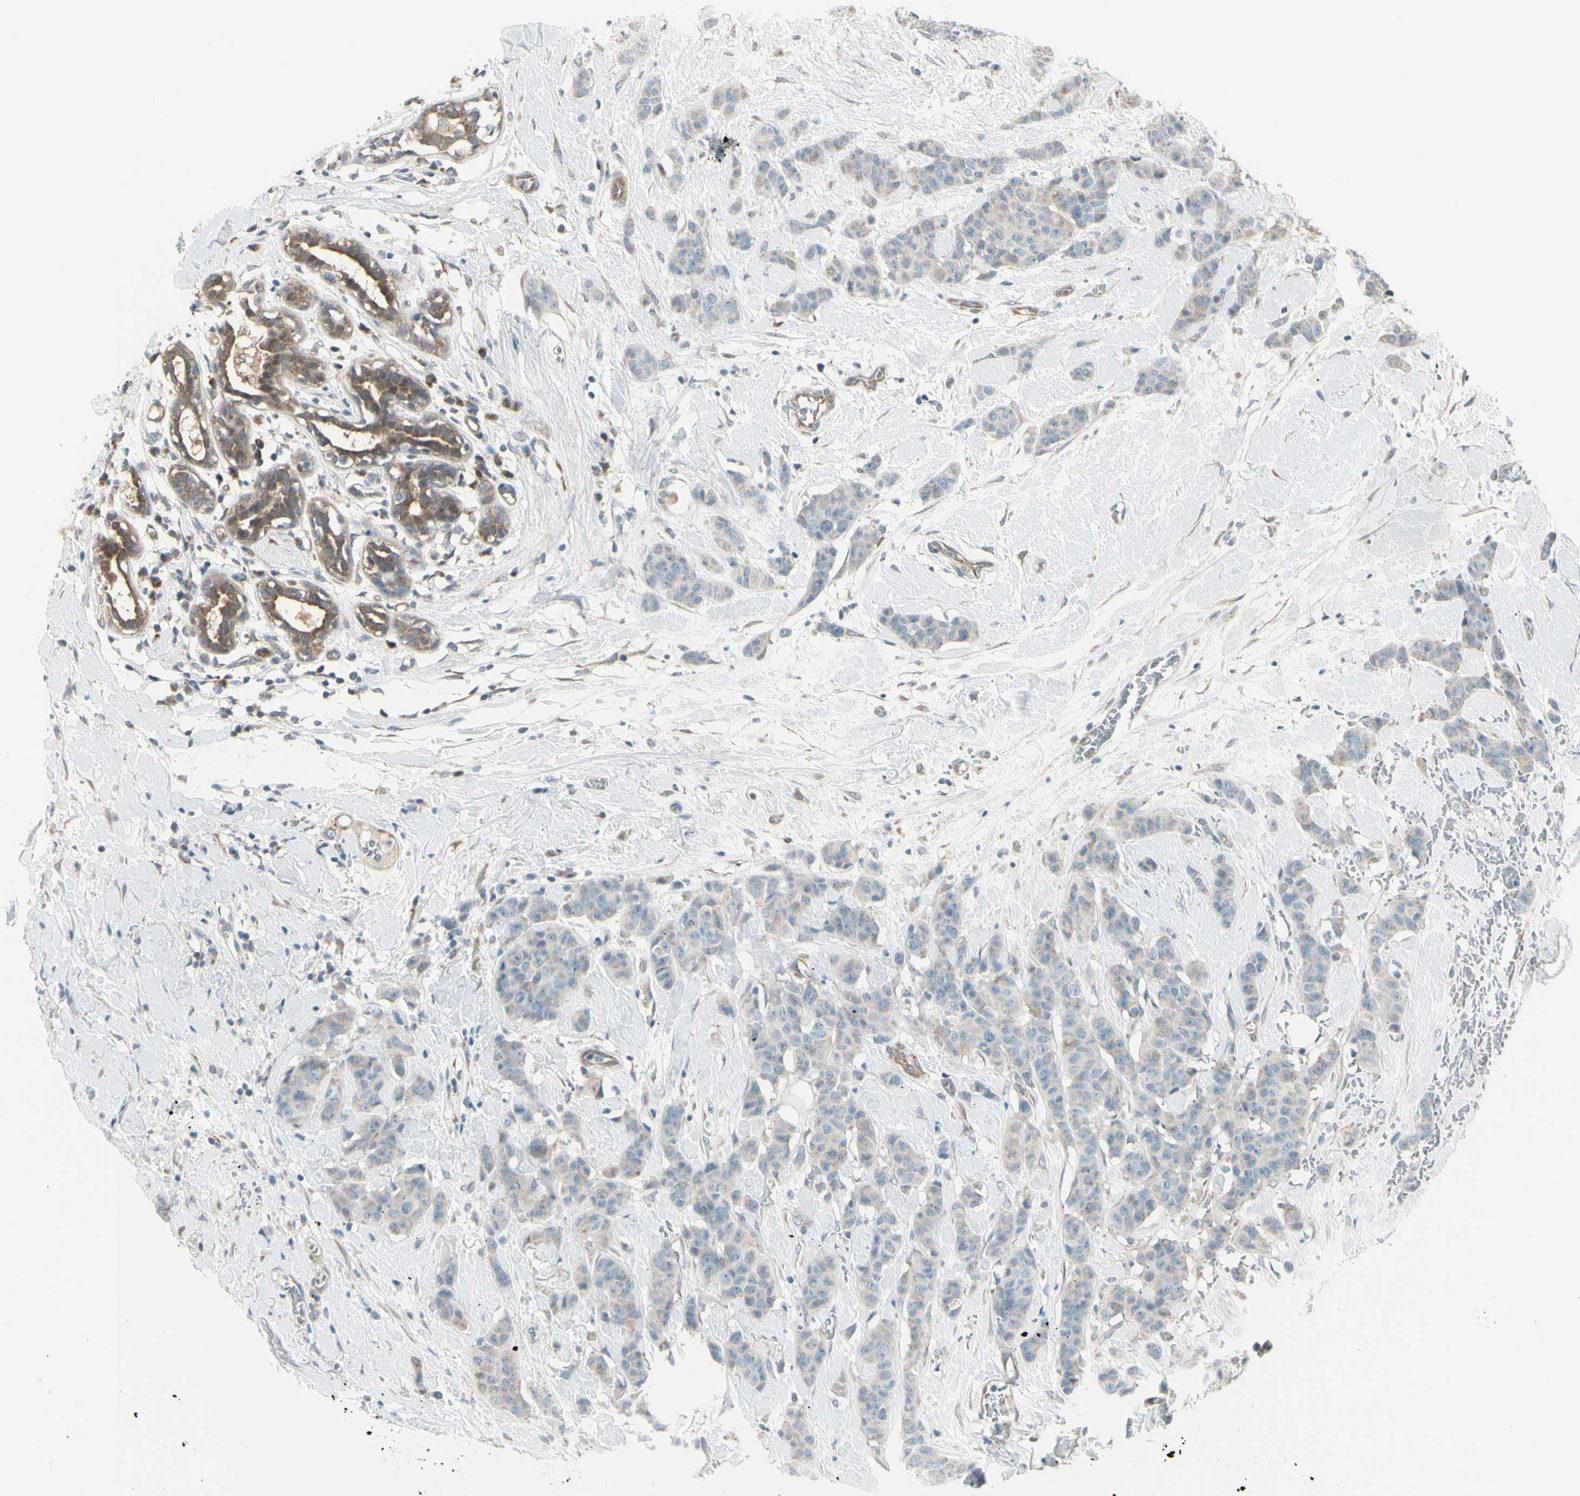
{"staining": {"intensity": "weak", "quantity": "<25%", "location": "cytoplasmic/membranous"}, "tissue": "breast cancer", "cell_type": "Tumor cells", "image_type": "cancer", "snomed": [{"axis": "morphology", "description": "Normal tissue, NOS"}, {"axis": "morphology", "description": "Duct carcinoma"}, {"axis": "topography", "description": "Breast"}], "caption": "A micrograph of human breast cancer (infiltrating ductal carcinoma) is negative for staining in tumor cells.", "gene": "NAXD", "patient": {"sex": "female", "age": 40}}